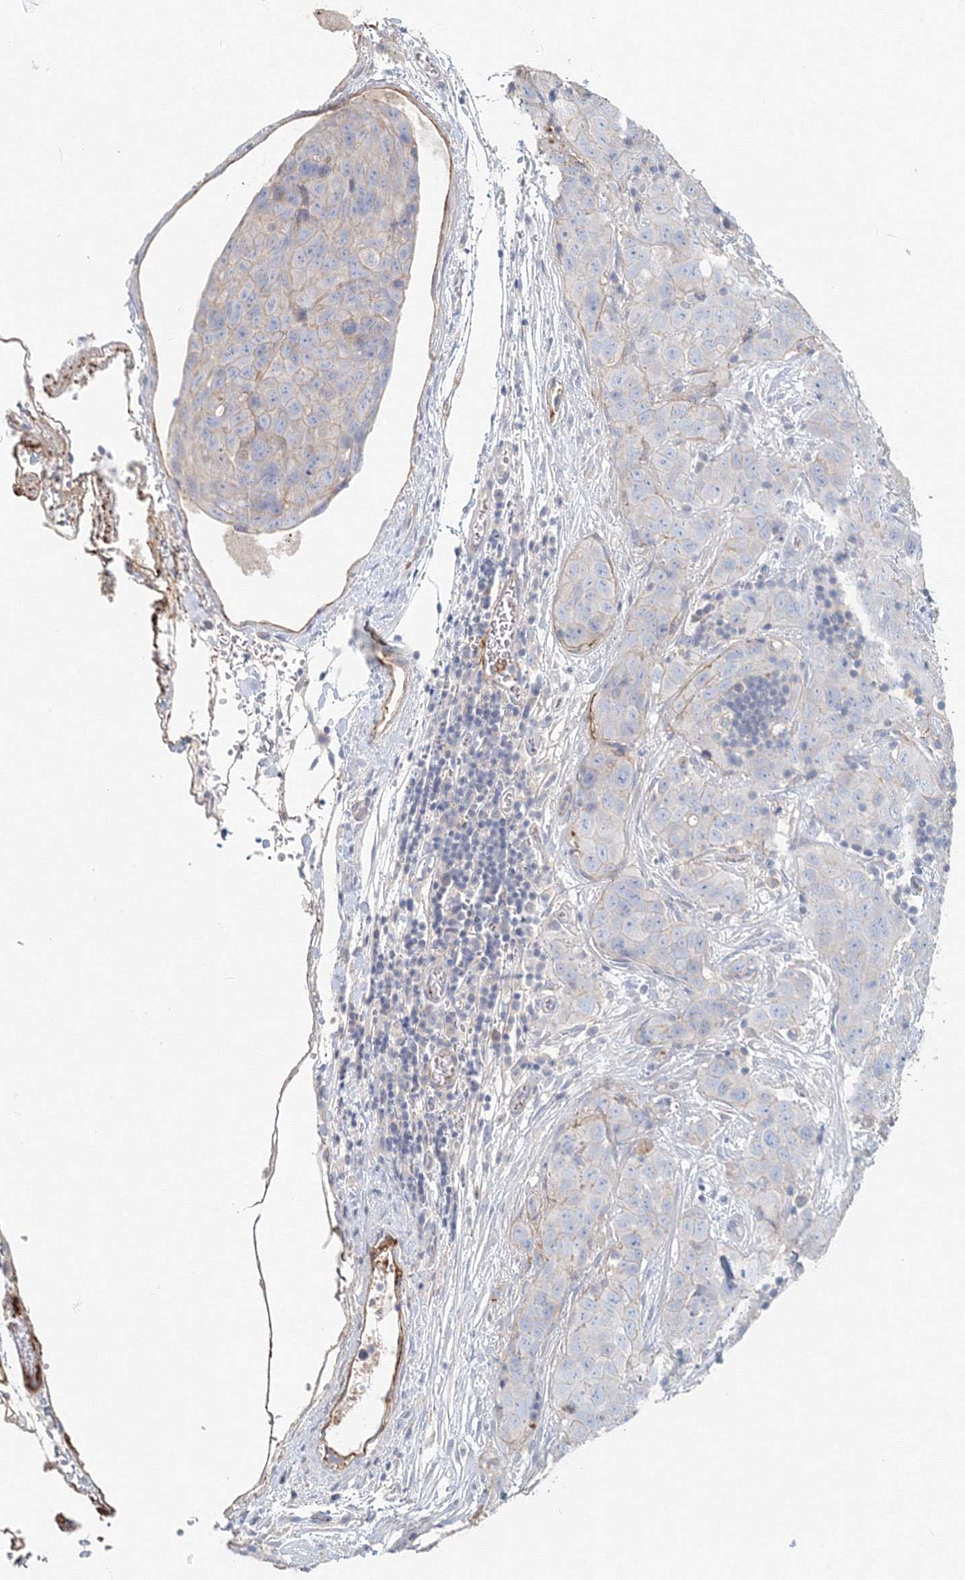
{"staining": {"intensity": "negative", "quantity": "none", "location": "none"}, "tissue": "stomach cancer", "cell_type": "Tumor cells", "image_type": "cancer", "snomed": [{"axis": "morphology", "description": "Normal tissue, NOS"}, {"axis": "morphology", "description": "Adenocarcinoma, NOS"}, {"axis": "topography", "description": "Lymph node"}, {"axis": "topography", "description": "Stomach"}], "caption": "Immunohistochemistry micrograph of human stomach cancer (adenocarcinoma) stained for a protein (brown), which exhibits no staining in tumor cells. The staining is performed using DAB brown chromogen with nuclei counter-stained in using hematoxylin.", "gene": "MMRN1", "patient": {"sex": "male", "age": 48}}